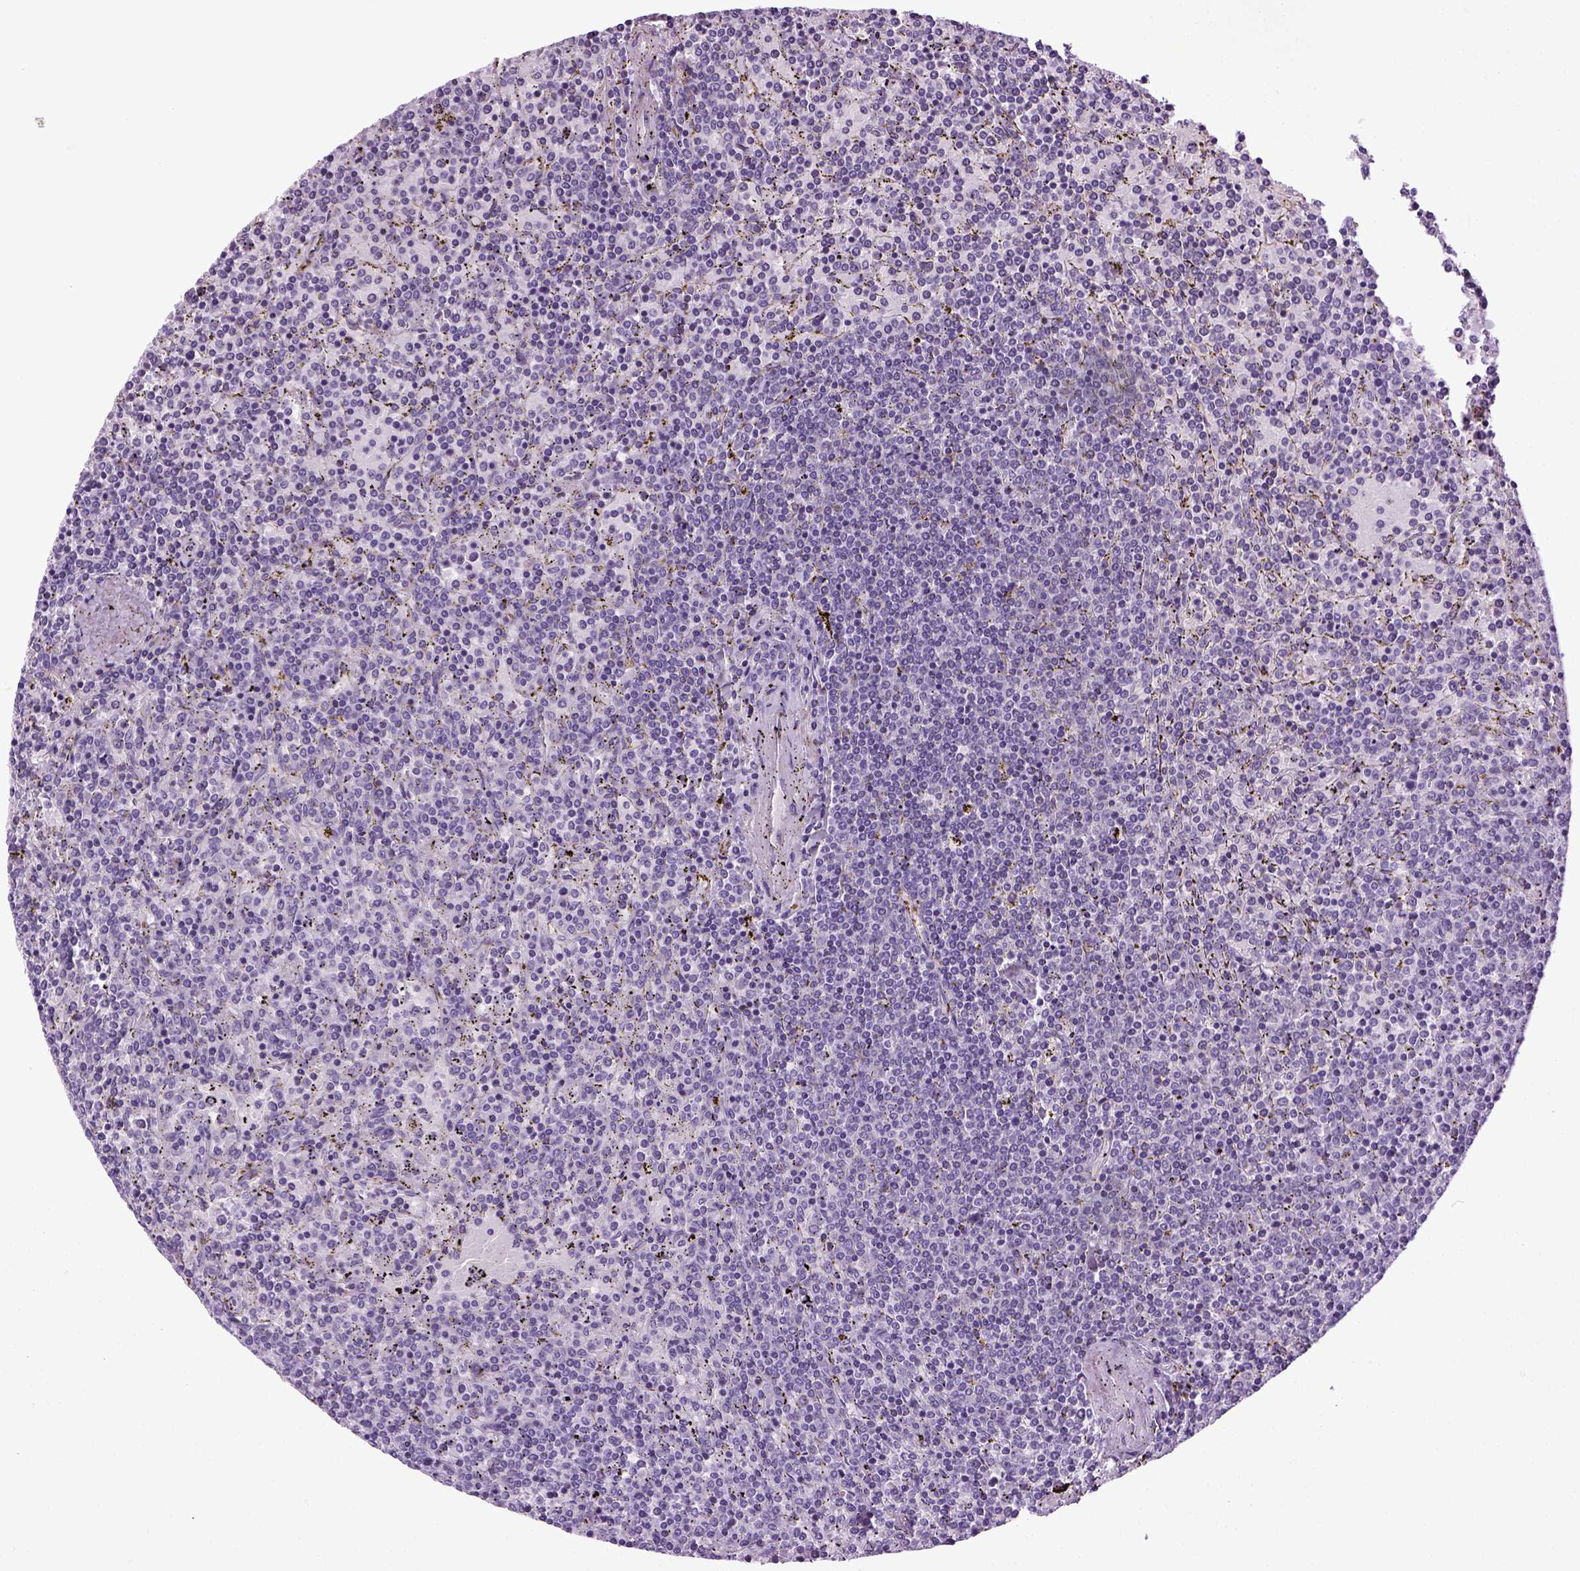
{"staining": {"intensity": "negative", "quantity": "none", "location": "none"}, "tissue": "lymphoma", "cell_type": "Tumor cells", "image_type": "cancer", "snomed": [{"axis": "morphology", "description": "Malignant lymphoma, non-Hodgkin's type, Low grade"}, {"axis": "topography", "description": "Spleen"}], "caption": "Tumor cells are negative for protein expression in human lymphoma. Nuclei are stained in blue.", "gene": "HMCN2", "patient": {"sex": "female", "age": 77}}